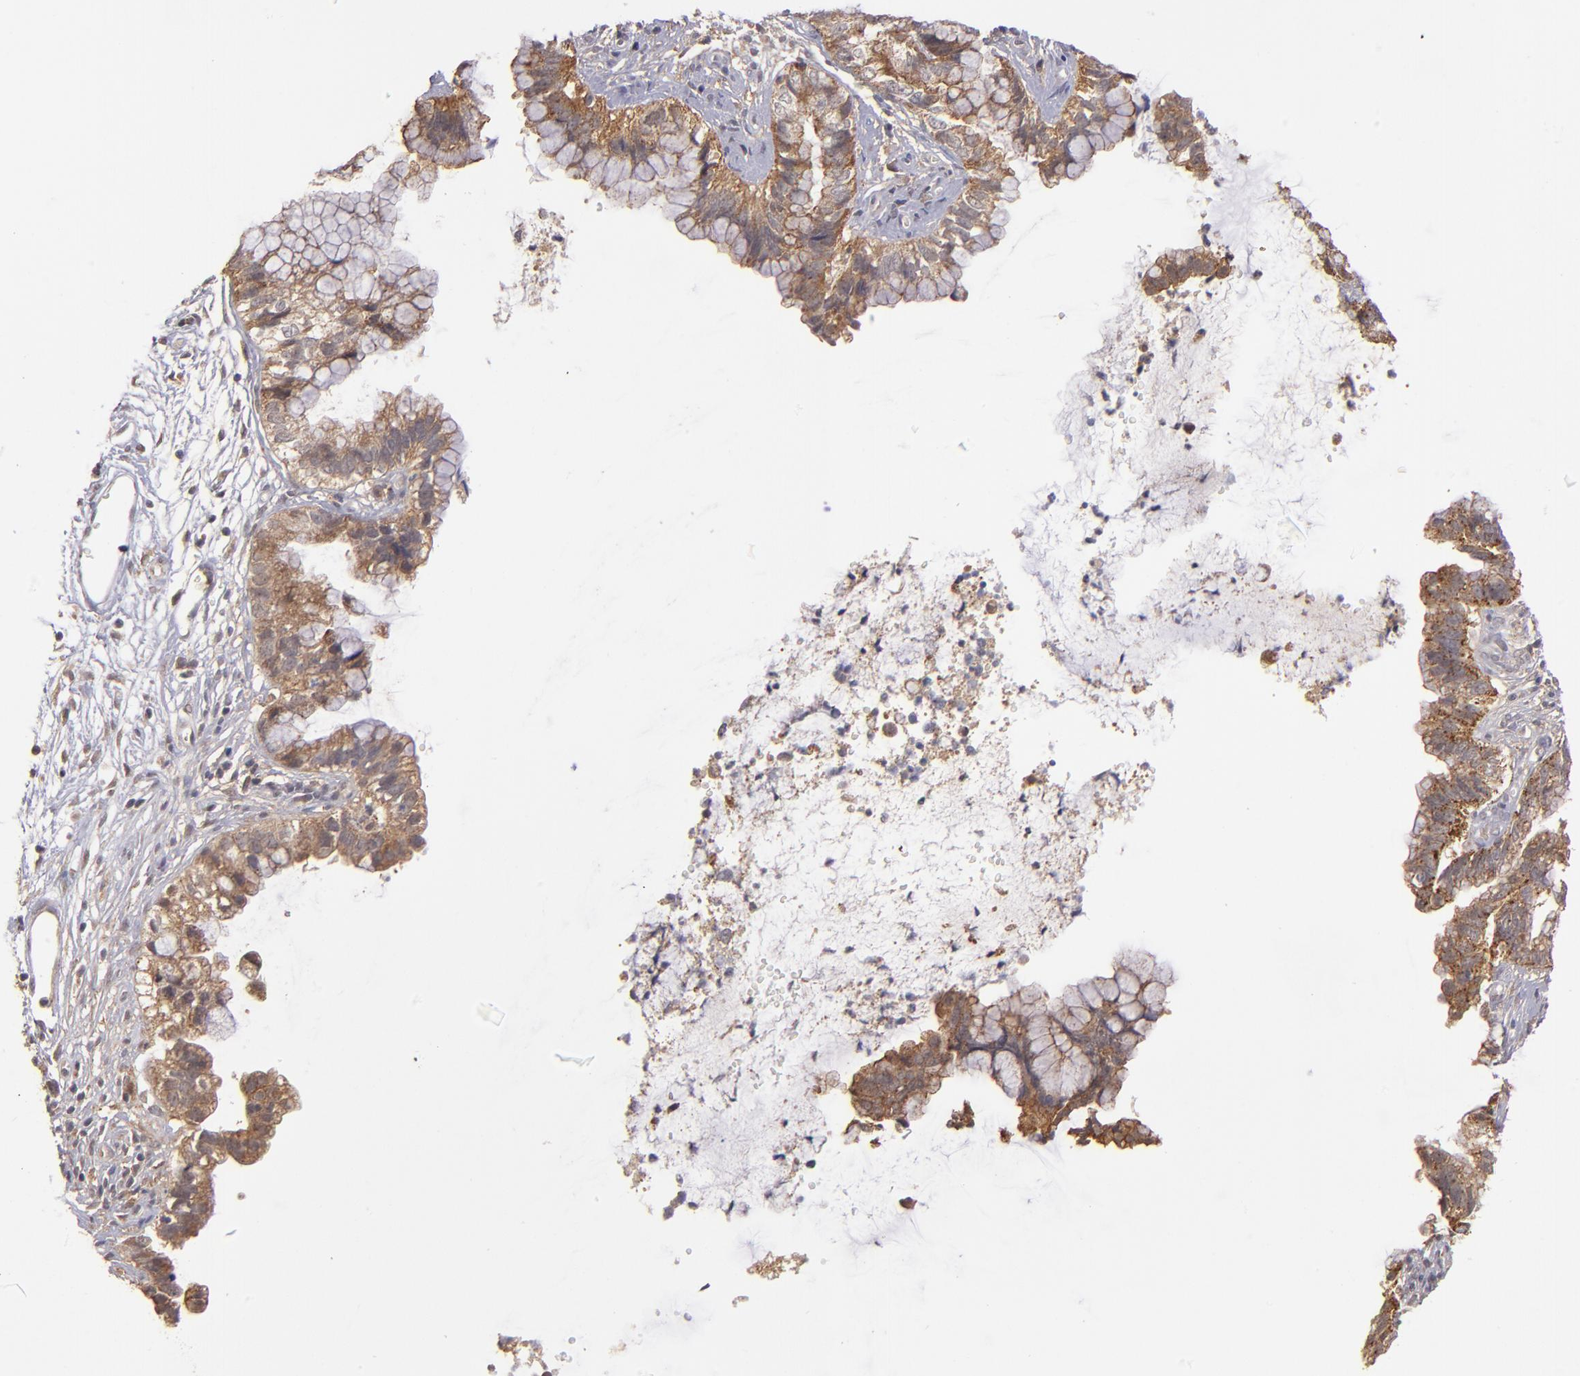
{"staining": {"intensity": "moderate", "quantity": ">75%", "location": "cytoplasmic/membranous"}, "tissue": "cervical cancer", "cell_type": "Tumor cells", "image_type": "cancer", "snomed": [{"axis": "morphology", "description": "Adenocarcinoma, NOS"}, {"axis": "topography", "description": "Cervix"}], "caption": "Tumor cells reveal moderate cytoplasmic/membranous positivity in about >75% of cells in adenocarcinoma (cervical).", "gene": "ZFYVE1", "patient": {"sex": "female", "age": 44}}